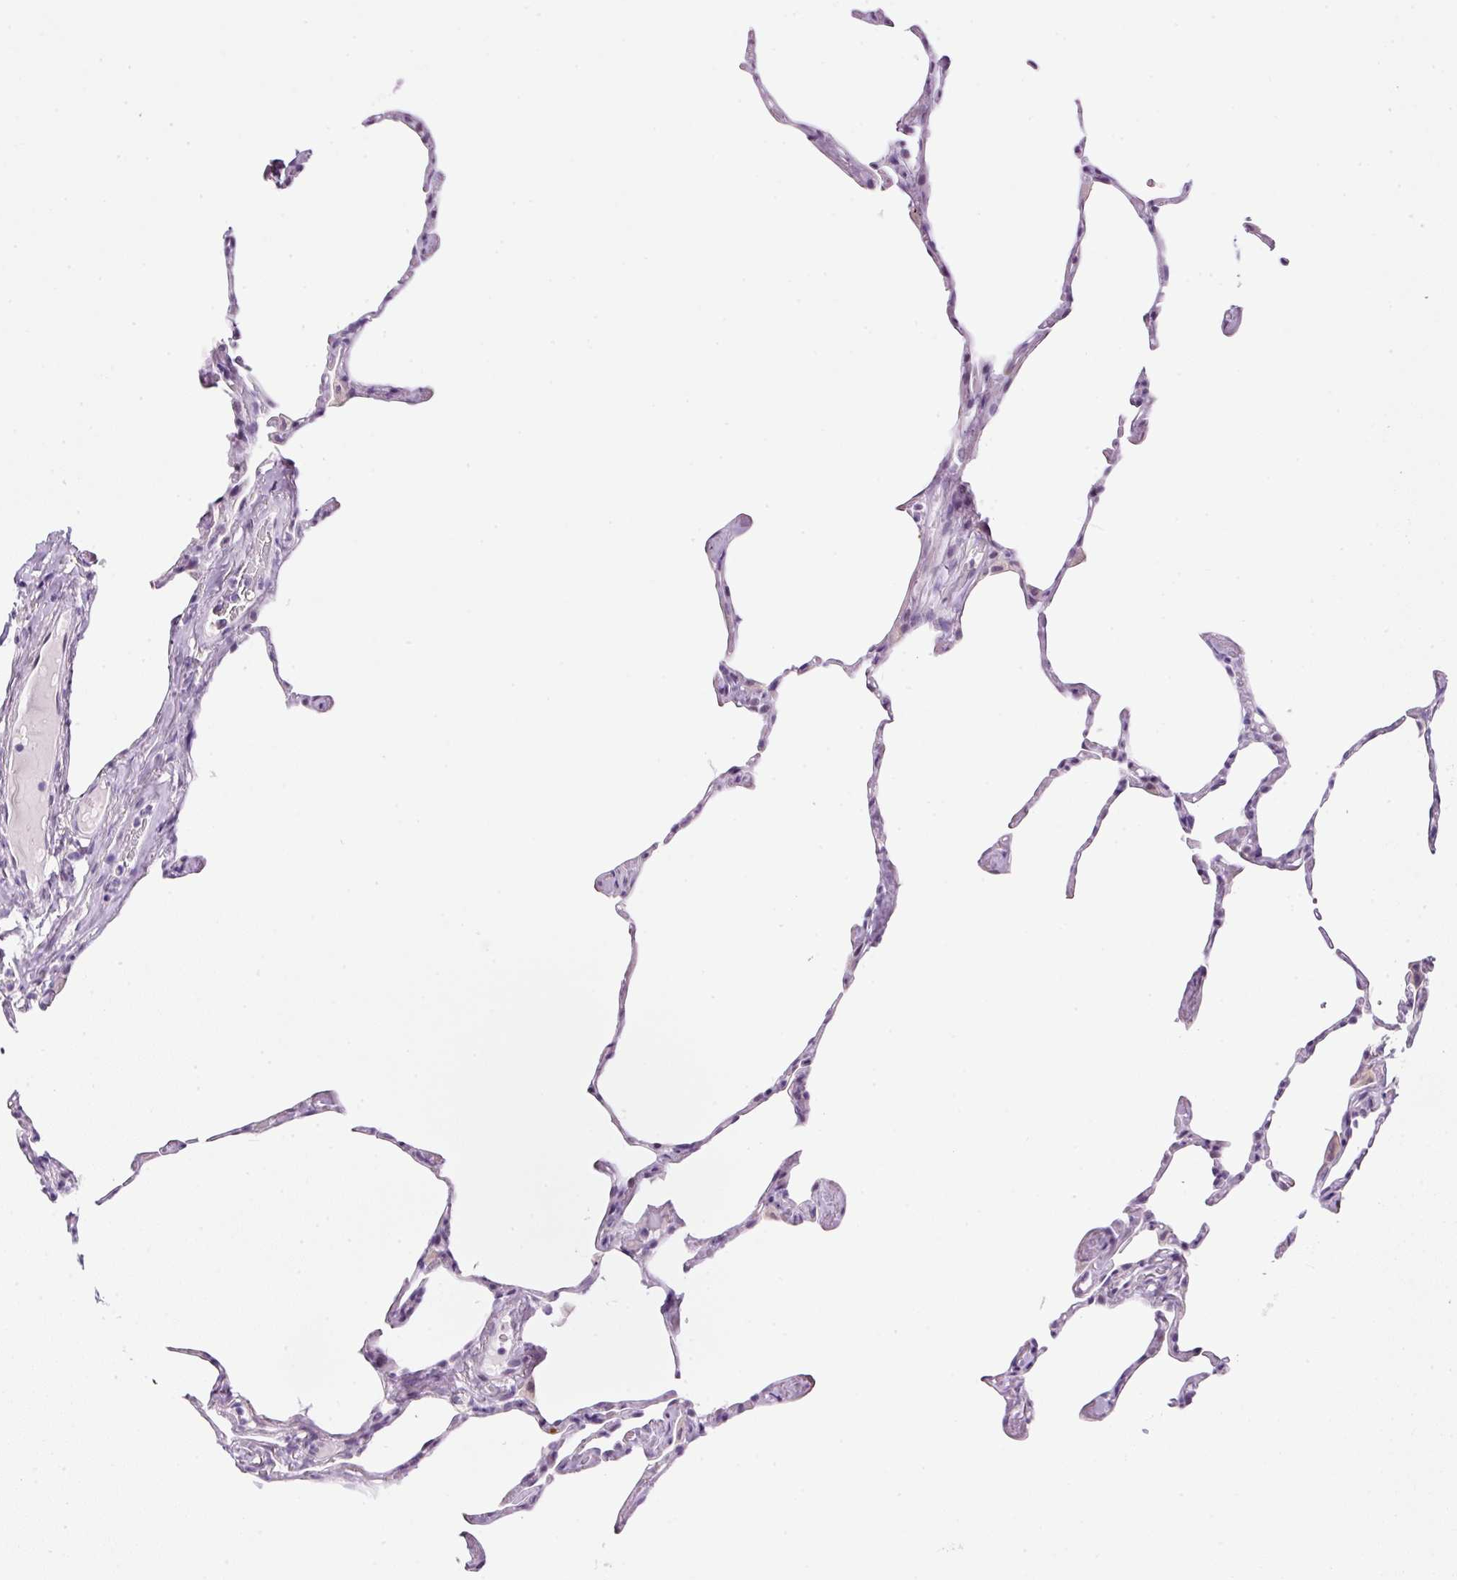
{"staining": {"intensity": "moderate", "quantity": "<25%", "location": "nuclear"}, "tissue": "lung", "cell_type": "Alveolar cells", "image_type": "normal", "snomed": [{"axis": "morphology", "description": "Normal tissue, NOS"}, {"axis": "topography", "description": "Lung"}], "caption": "Moderate nuclear positivity for a protein is present in approximately <25% of alveolar cells of unremarkable lung using immunohistochemistry (IHC).", "gene": "SRC", "patient": {"sex": "male", "age": 65}}